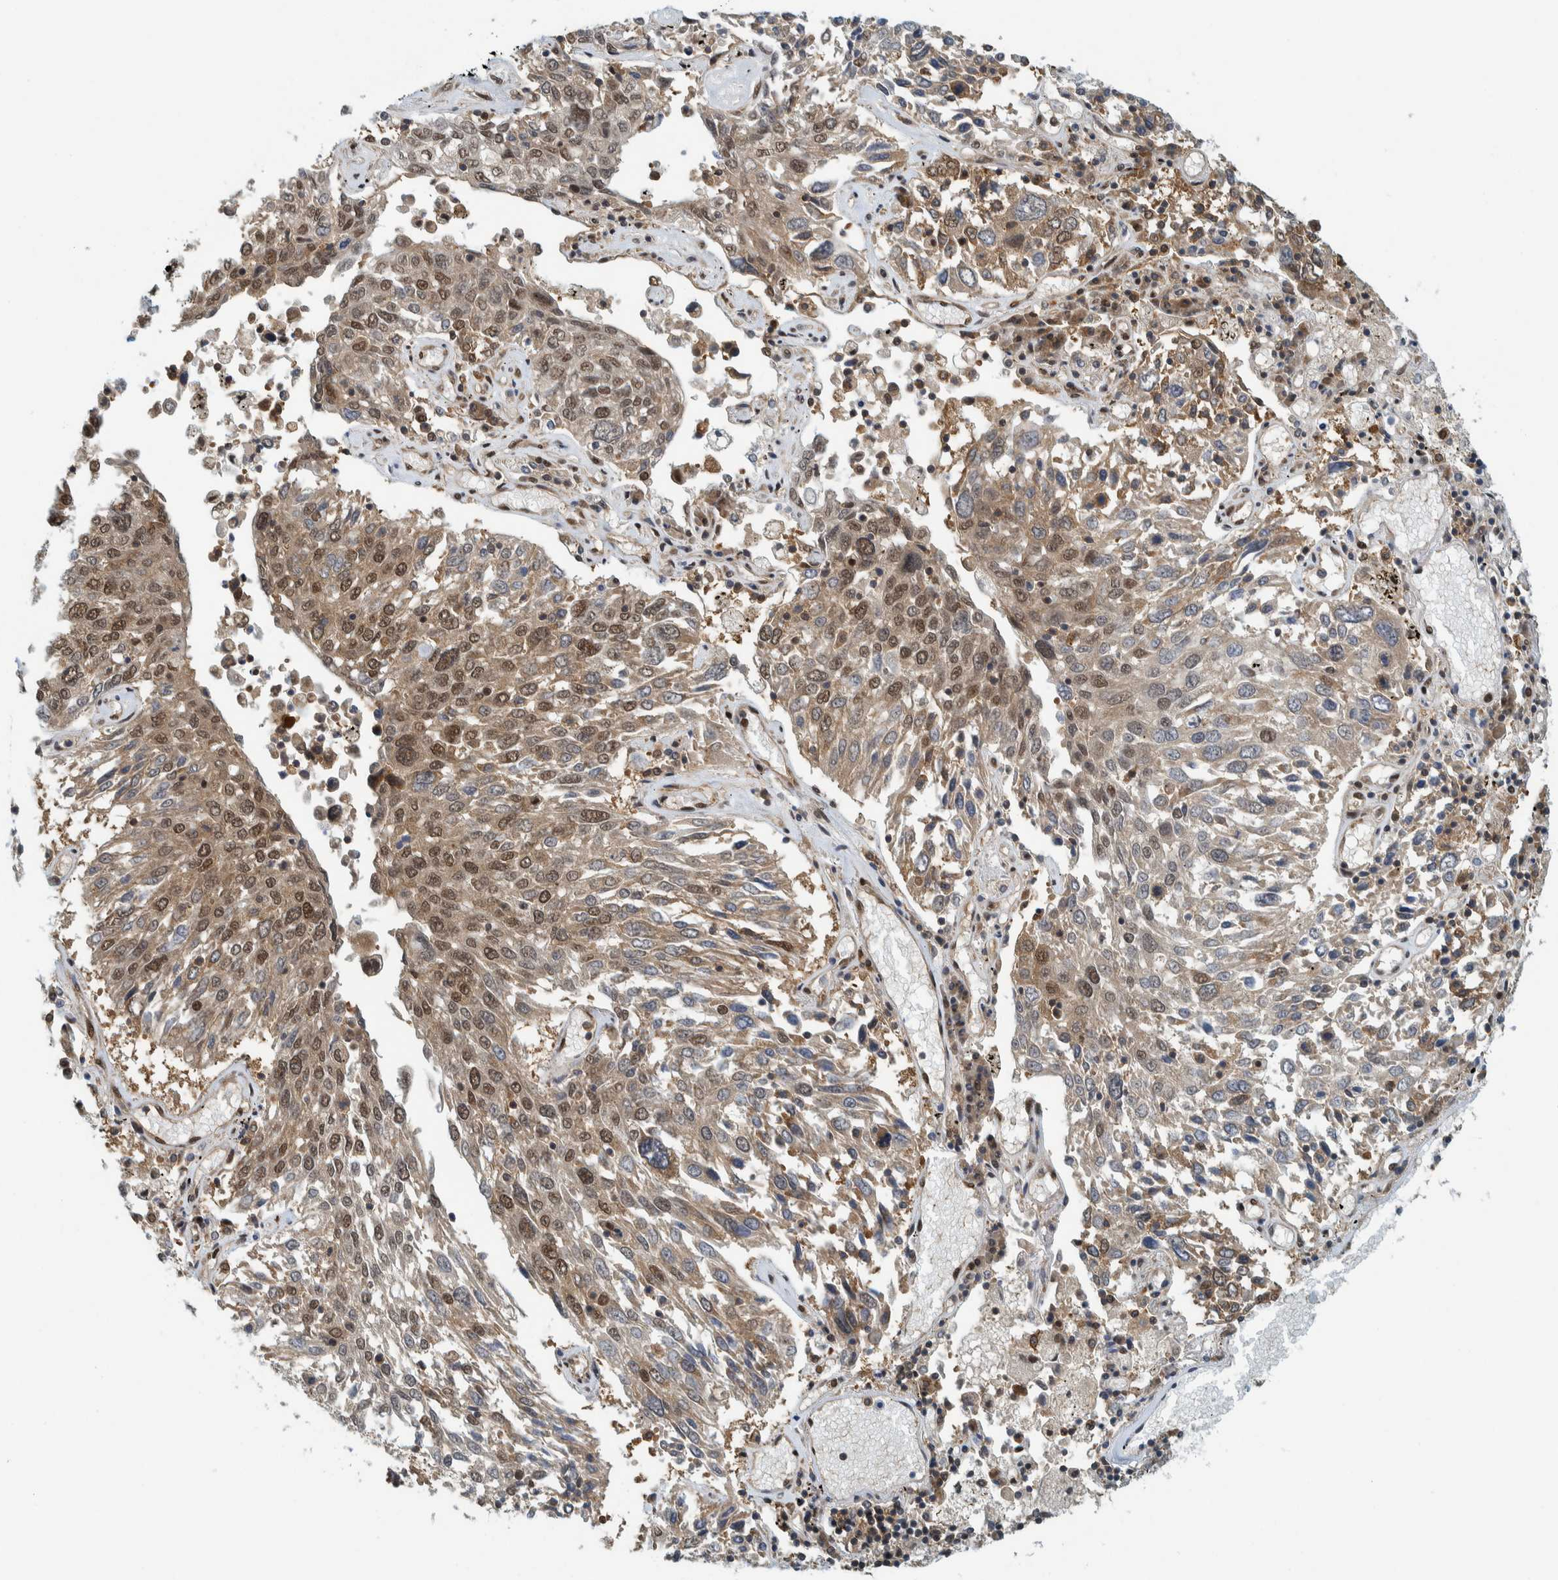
{"staining": {"intensity": "moderate", "quantity": ">75%", "location": "nuclear"}, "tissue": "lung cancer", "cell_type": "Tumor cells", "image_type": "cancer", "snomed": [{"axis": "morphology", "description": "Squamous cell carcinoma, NOS"}, {"axis": "topography", "description": "Lung"}], "caption": "Protein expression analysis of lung squamous cell carcinoma displays moderate nuclear expression in approximately >75% of tumor cells. The staining is performed using DAB brown chromogen to label protein expression. The nuclei are counter-stained blue using hematoxylin.", "gene": "COPS3", "patient": {"sex": "male", "age": 65}}